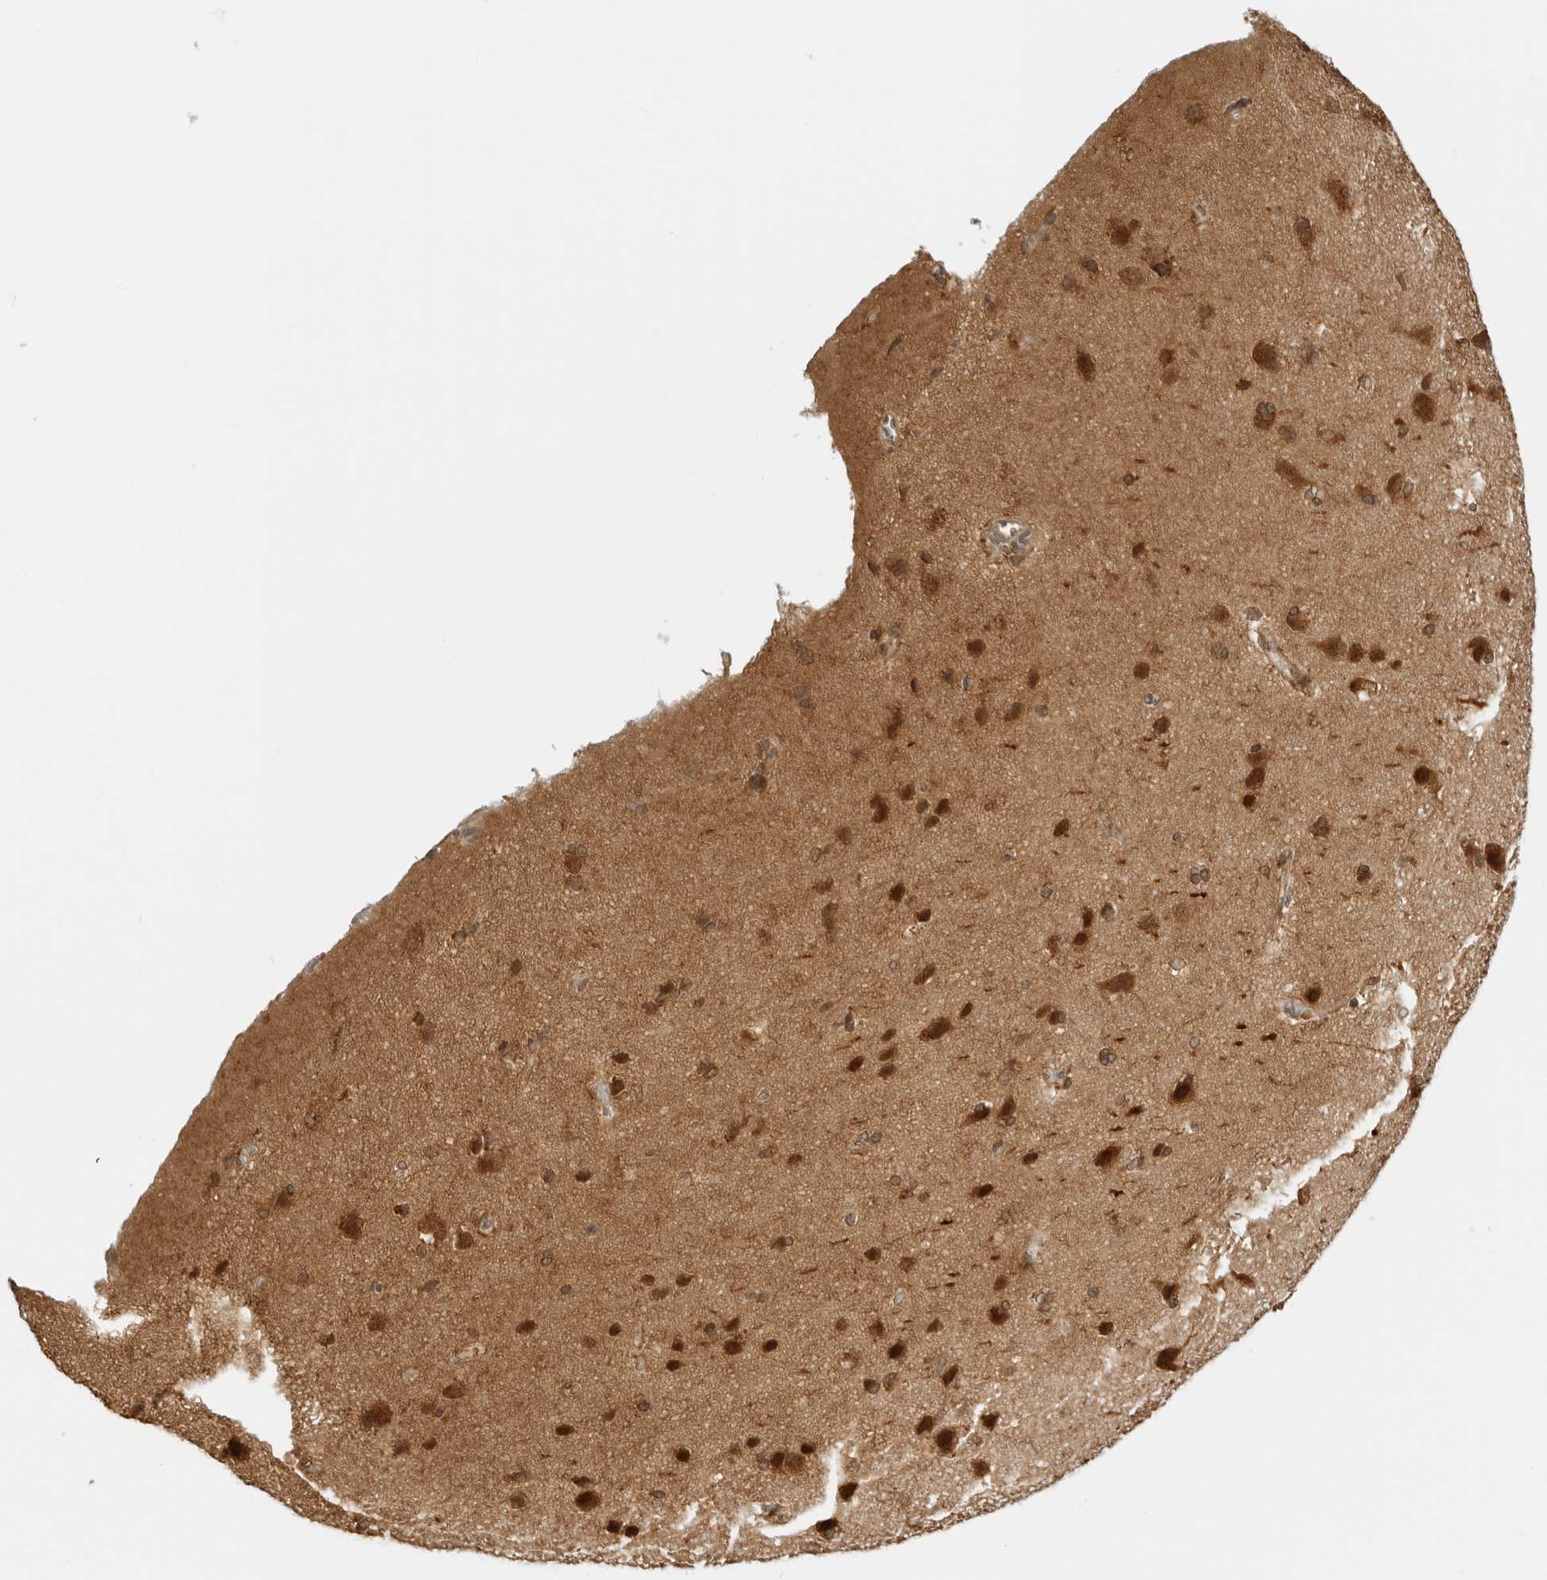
{"staining": {"intensity": "moderate", "quantity": ">75%", "location": "cytoplasmic/membranous"}, "tissue": "cerebral cortex", "cell_type": "Endothelial cells", "image_type": "normal", "snomed": [{"axis": "morphology", "description": "Normal tissue, NOS"}, {"axis": "topography", "description": "Cerebral cortex"}], "caption": "A high-resolution micrograph shows immunohistochemistry (IHC) staining of benign cerebral cortex, which displays moderate cytoplasmic/membranous staining in approximately >75% of endothelial cells. (IHC, brightfield microscopy, high magnification).", "gene": "RC3H1", "patient": {"sex": "male", "age": 62}}